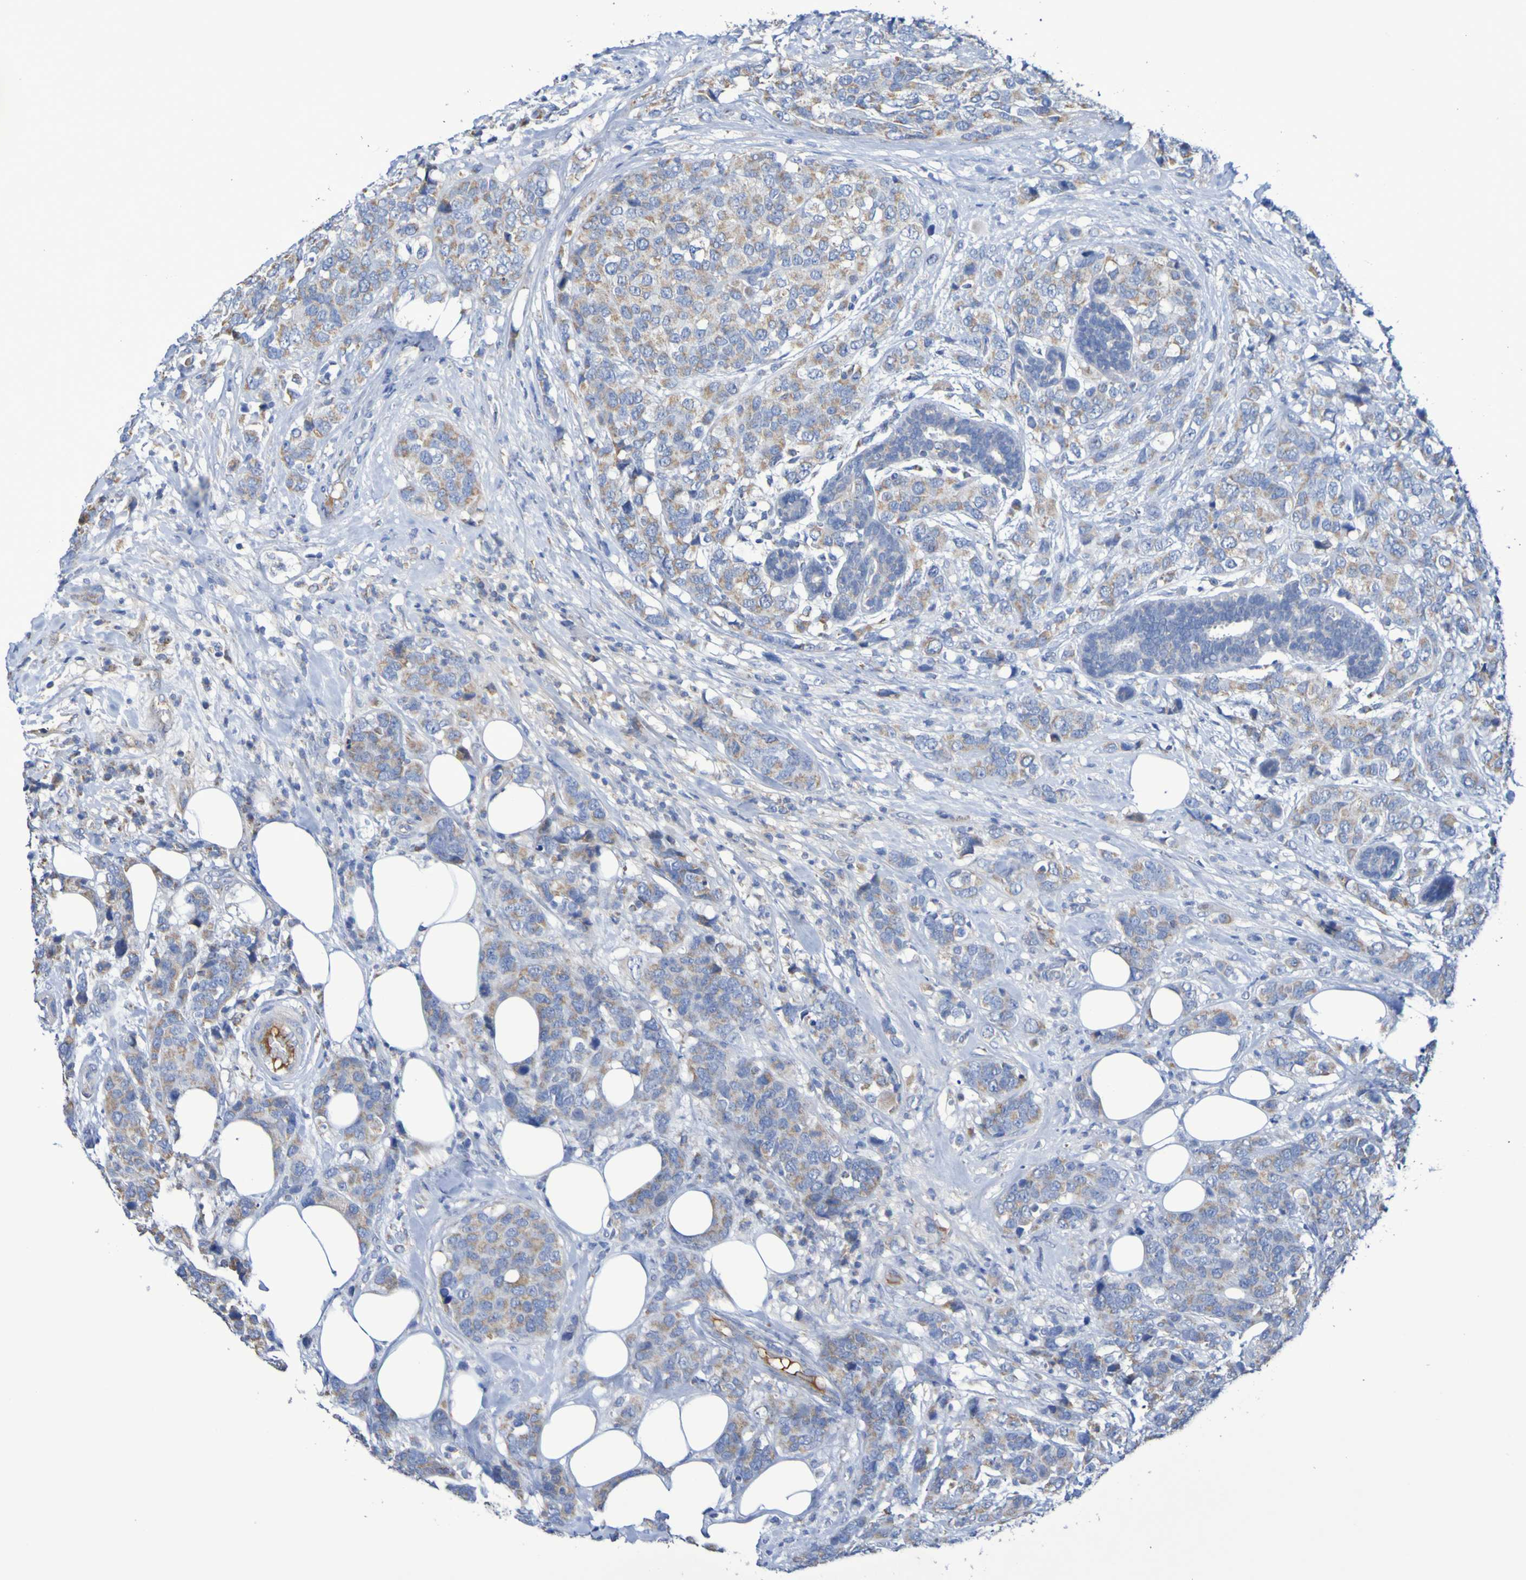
{"staining": {"intensity": "weak", "quantity": ">75%", "location": "cytoplasmic/membranous"}, "tissue": "breast cancer", "cell_type": "Tumor cells", "image_type": "cancer", "snomed": [{"axis": "morphology", "description": "Lobular carcinoma"}, {"axis": "topography", "description": "Breast"}], "caption": "DAB immunohistochemical staining of breast lobular carcinoma reveals weak cytoplasmic/membranous protein positivity in about >75% of tumor cells. The staining was performed using DAB, with brown indicating positive protein expression. Nuclei are stained blue with hematoxylin.", "gene": "CNTN2", "patient": {"sex": "female", "age": 59}}